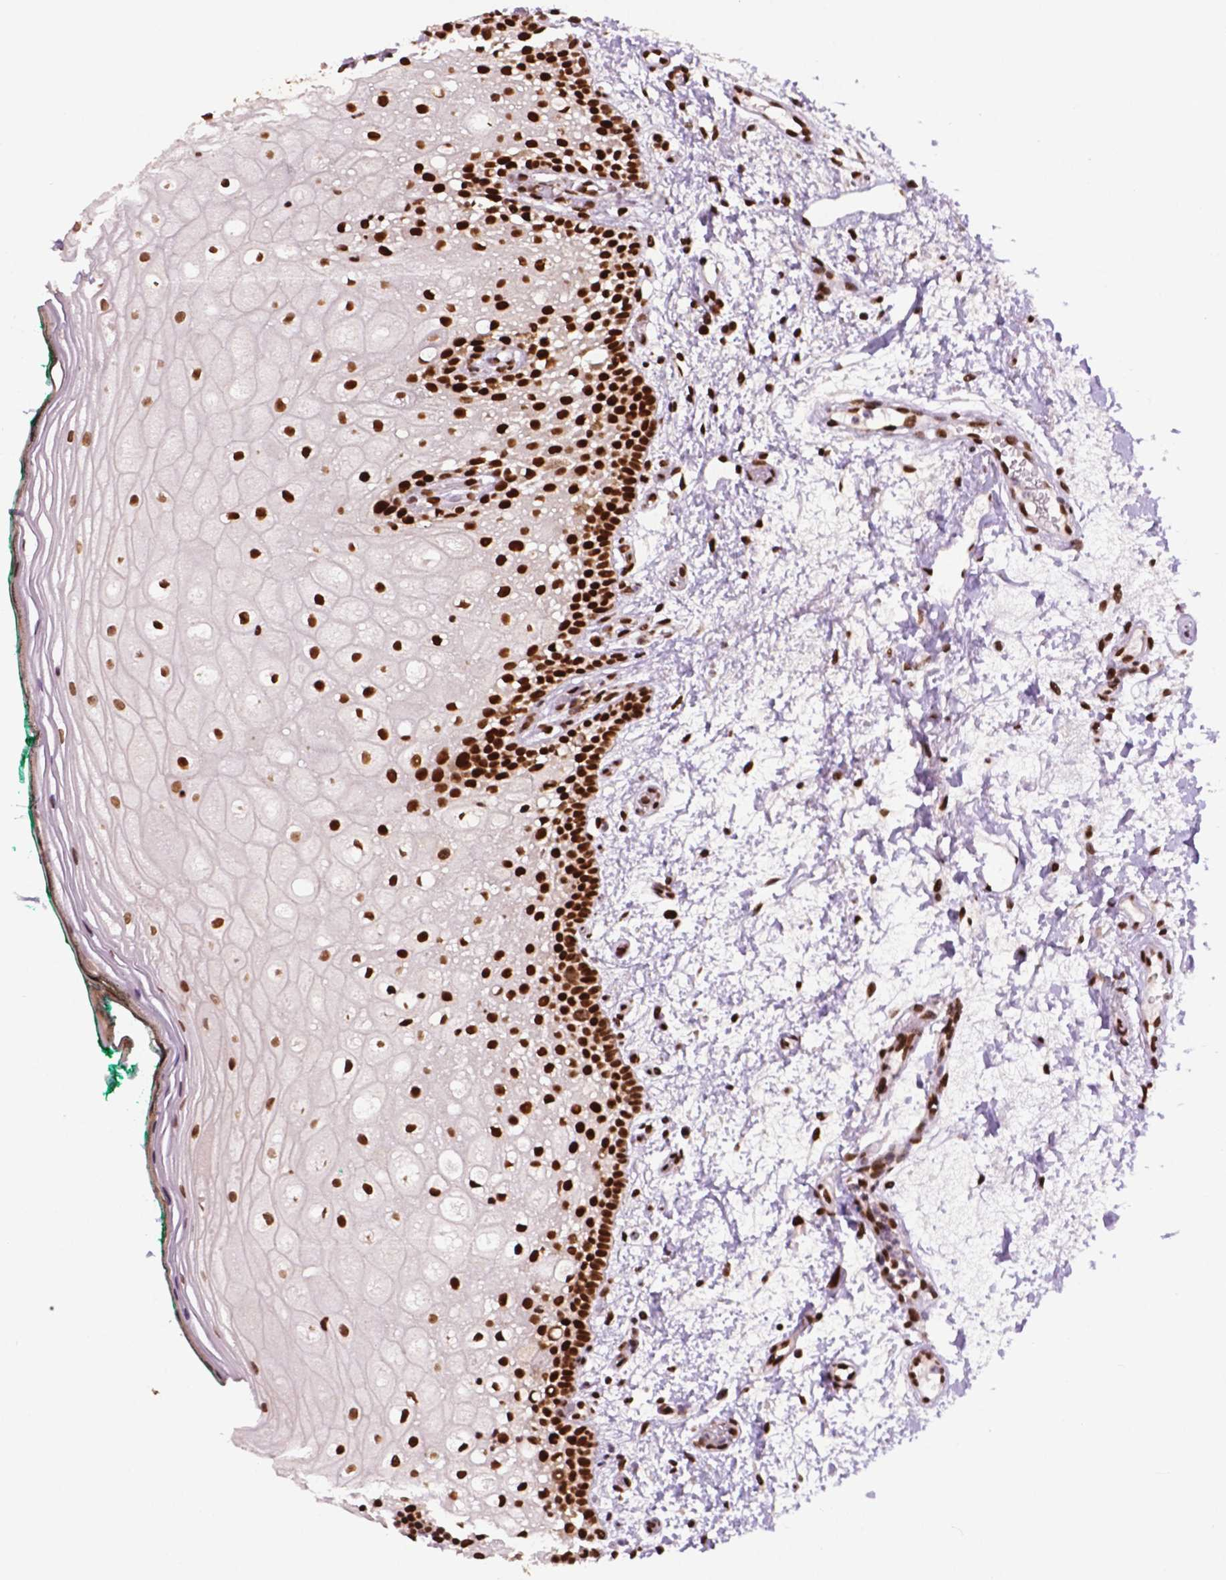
{"staining": {"intensity": "strong", "quantity": "25%-75%", "location": "nuclear"}, "tissue": "oral mucosa", "cell_type": "Squamous epithelial cells", "image_type": "normal", "snomed": [{"axis": "morphology", "description": "Normal tissue, NOS"}, {"axis": "topography", "description": "Oral tissue"}], "caption": "About 25%-75% of squamous epithelial cells in unremarkable oral mucosa display strong nuclear protein staining as visualized by brown immunohistochemical staining.", "gene": "MLH1", "patient": {"sex": "female", "age": 83}}